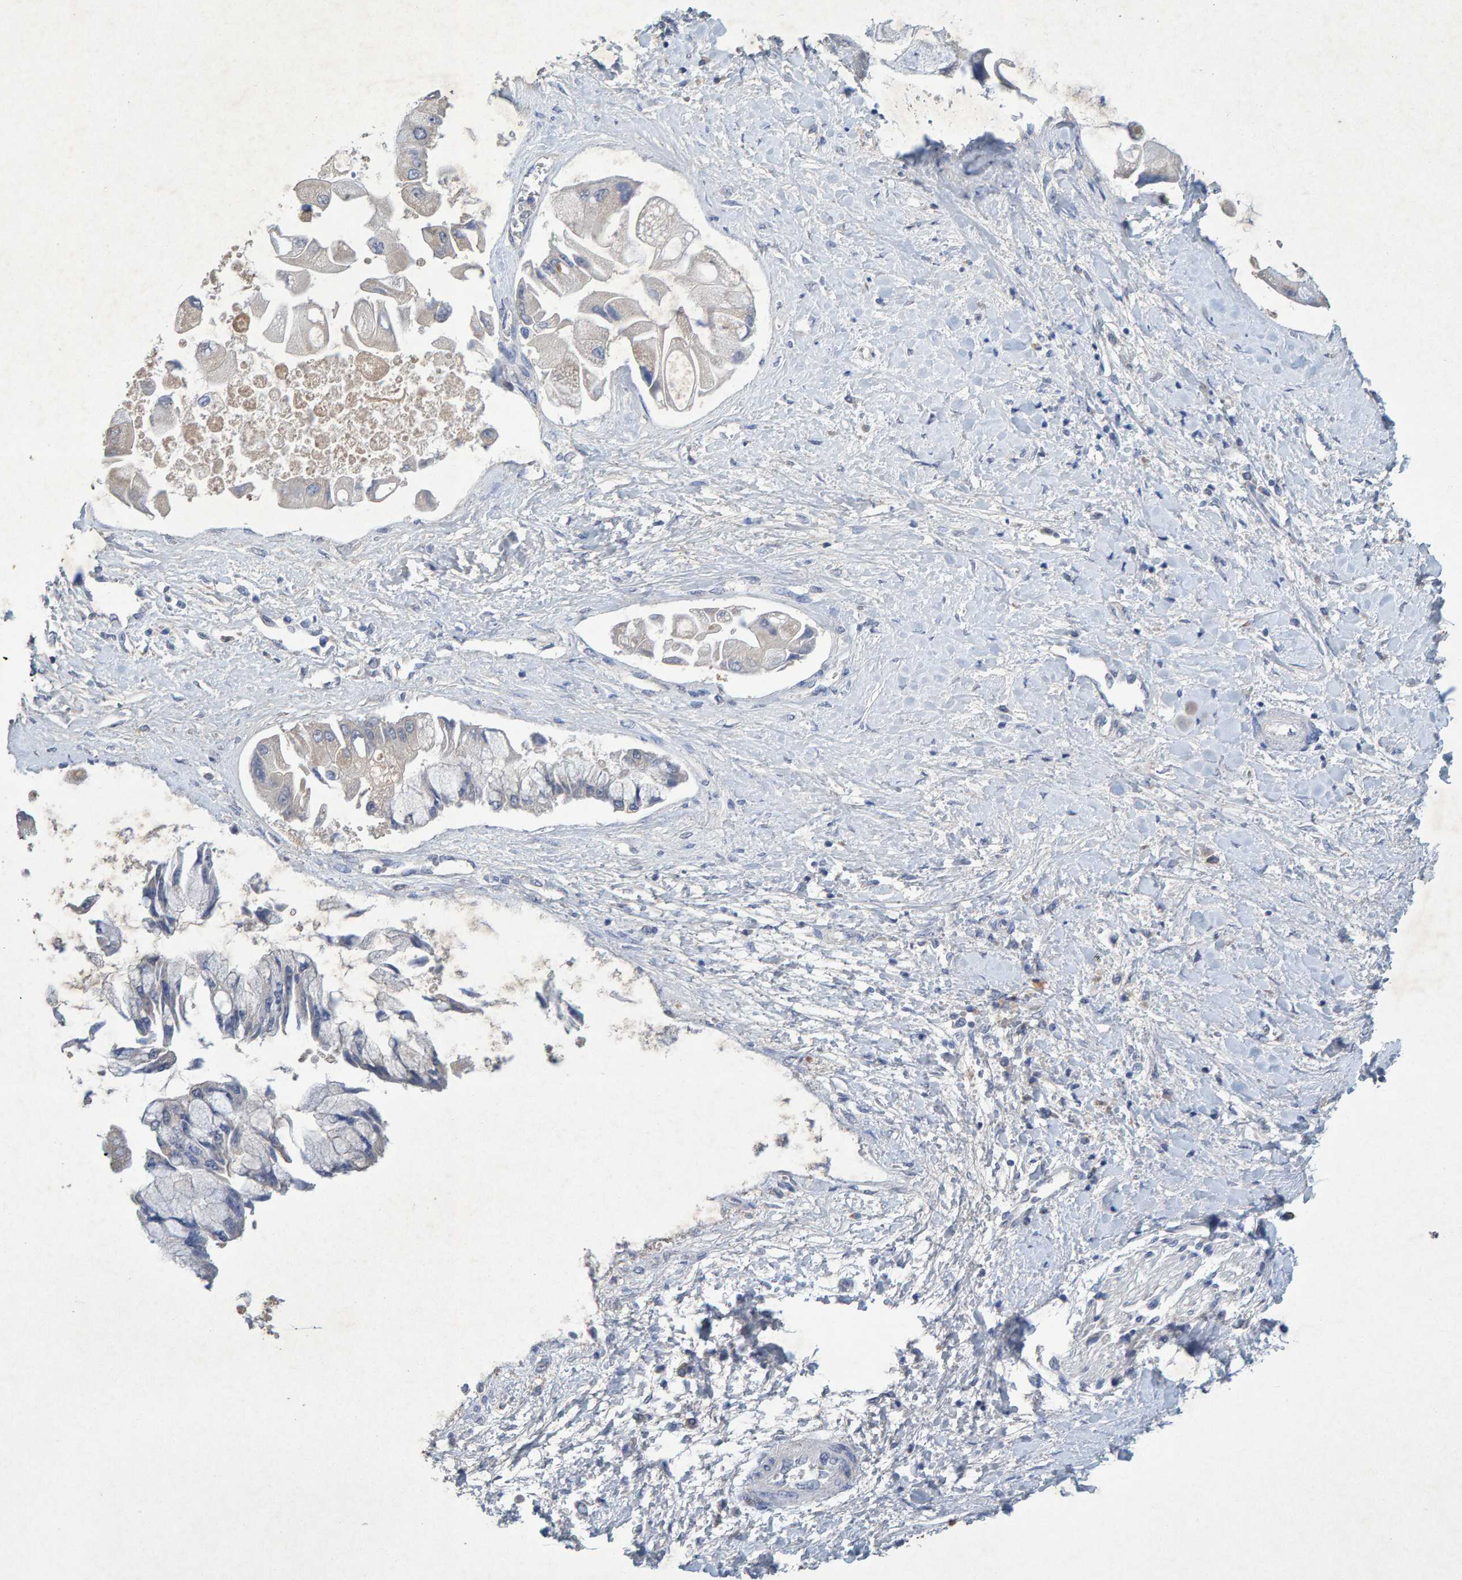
{"staining": {"intensity": "negative", "quantity": "none", "location": "none"}, "tissue": "liver cancer", "cell_type": "Tumor cells", "image_type": "cancer", "snomed": [{"axis": "morphology", "description": "Cholangiocarcinoma"}, {"axis": "topography", "description": "Liver"}], "caption": "Tumor cells show no significant staining in cholangiocarcinoma (liver).", "gene": "CTH", "patient": {"sex": "male", "age": 50}}